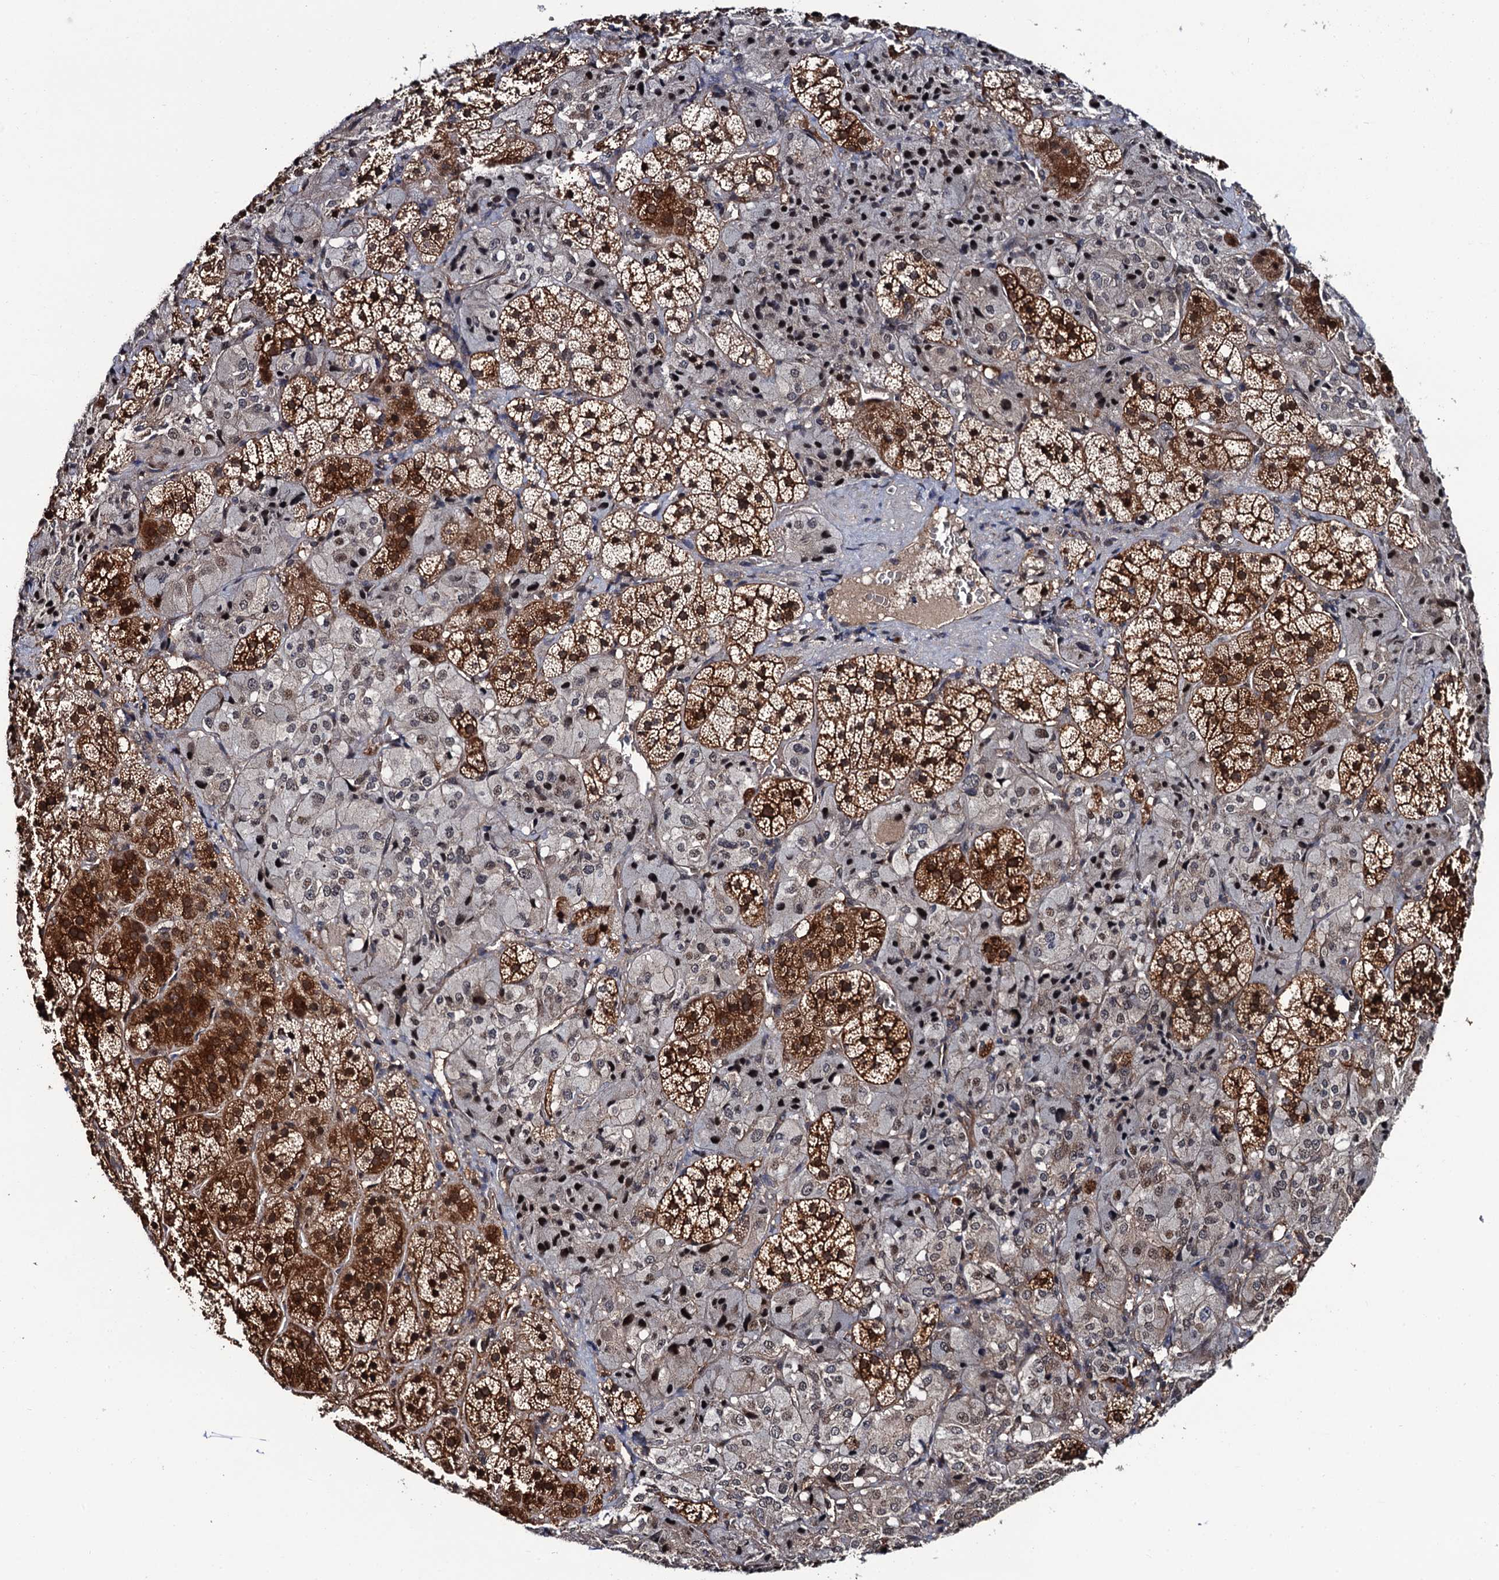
{"staining": {"intensity": "strong", "quantity": "25%-75%", "location": "cytoplasmic/membranous,nuclear"}, "tissue": "adrenal gland", "cell_type": "Glandular cells", "image_type": "normal", "snomed": [{"axis": "morphology", "description": "Normal tissue, NOS"}, {"axis": "topography", "description": "Adrenal gland"}], "caption": "A brown stain shows strong cytoplasmic/membranous,nuclear positivity of a protein in glandular cells of benign human adrenal gland.", "gene": "CDC23", "patient": {"sex": "female", "age": 44}}